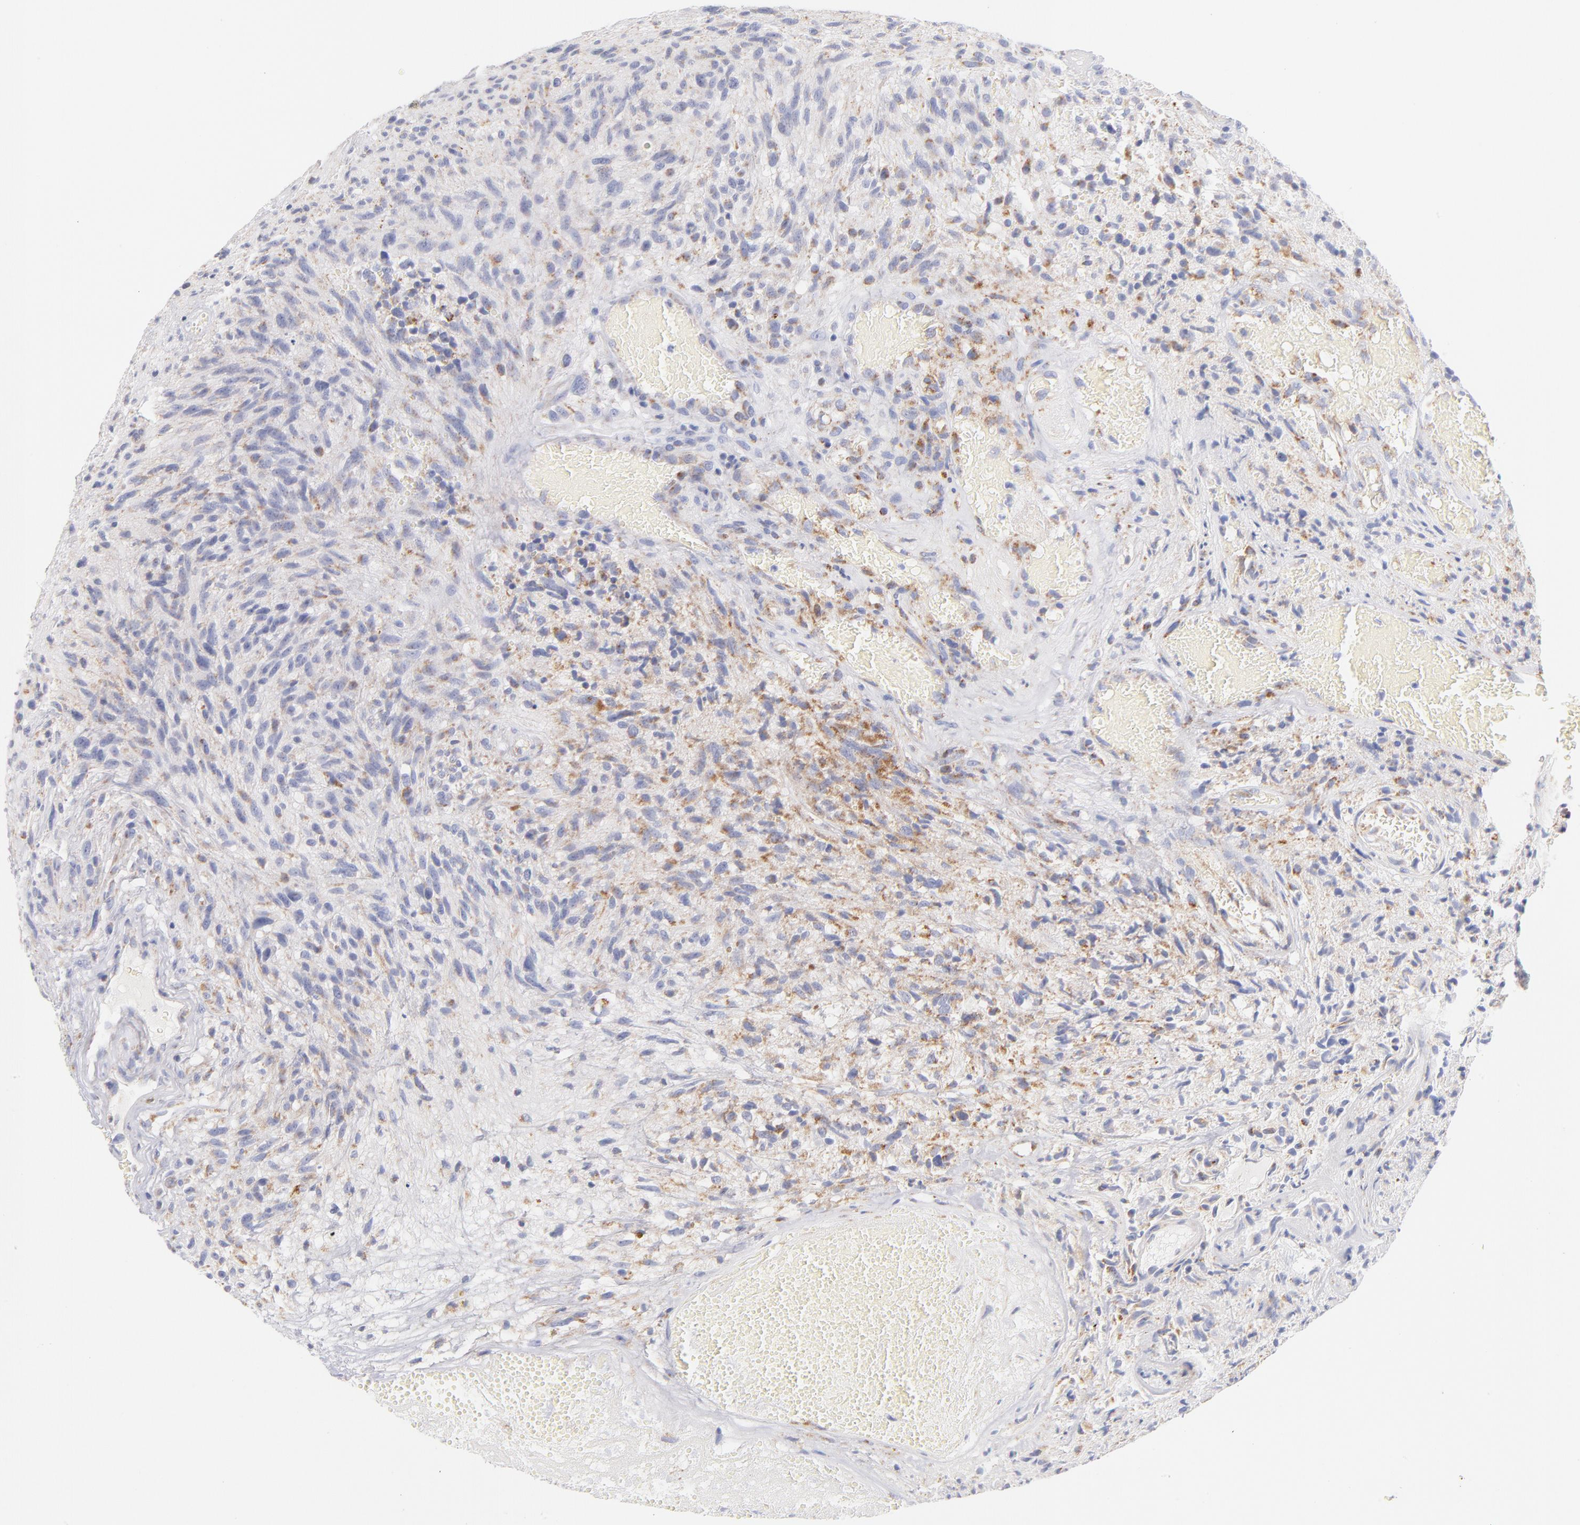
{"staining": {"intensity": "moderate", "quantity": "25%-75%", "location": "cytoplasmic/membranous"}, "tissue": "glioma", "cell_type": "Tumor cells", "image_type": "cancer", "snomed": [{"axis": "morphology", "description": "Normal tissue, NOS"}, {"axis": "morphology", "description": "Glioma, malignant, High grade"}, {"axis": "topography", "description": "Cerebral cortex"}], "caption": "There is medium levels of moderate cytoplasmic/membranous expression in tumor cells of malignant glioma (high-grade), as demonstrated by immunohistochemical staining (brown color).", "gene": "AIFM1", "patient": {"sex": "male", "age": 75}}